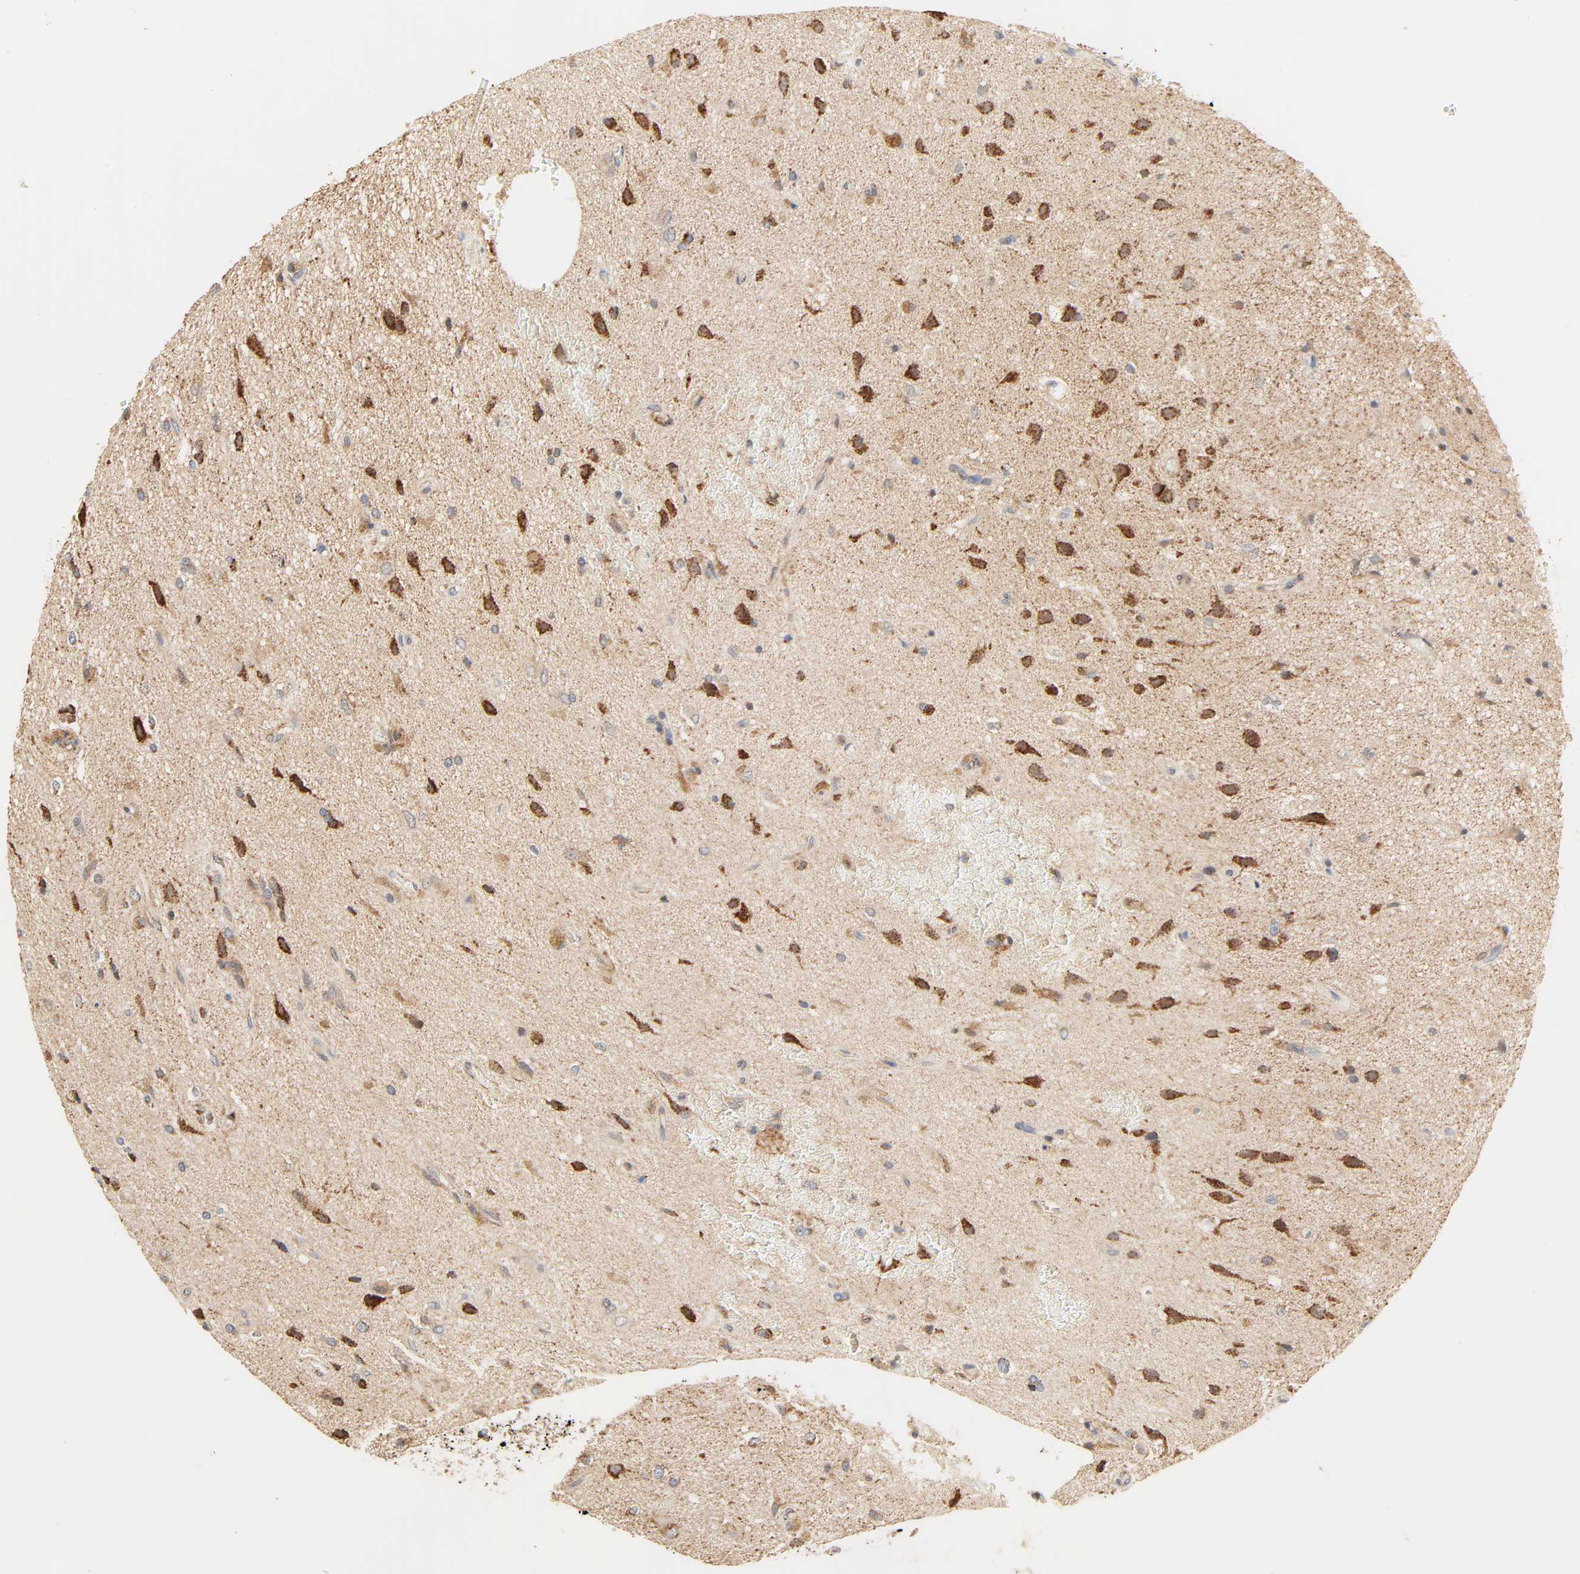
{"staining": {"intensity": "moderate", "quantity": ">75%", "location": "cytoplasmic/membranous"}, "tissue": "glioma", "cell_type": "Tumor cells", "image_type": "cancer", "snomed": [{"axis": "morphology", "description": "Glioma, malignant, High grade"}, {"axis": "topography", "description": "Brain"}], "caption": "This is a micrograph of immunohistochemistry staining of glioma, which shows moderate staining in the cytoplasmic/membranous of tumor cells.", "gene": "ZMAT5", "patient": {"sex": "male", "age": 47}}